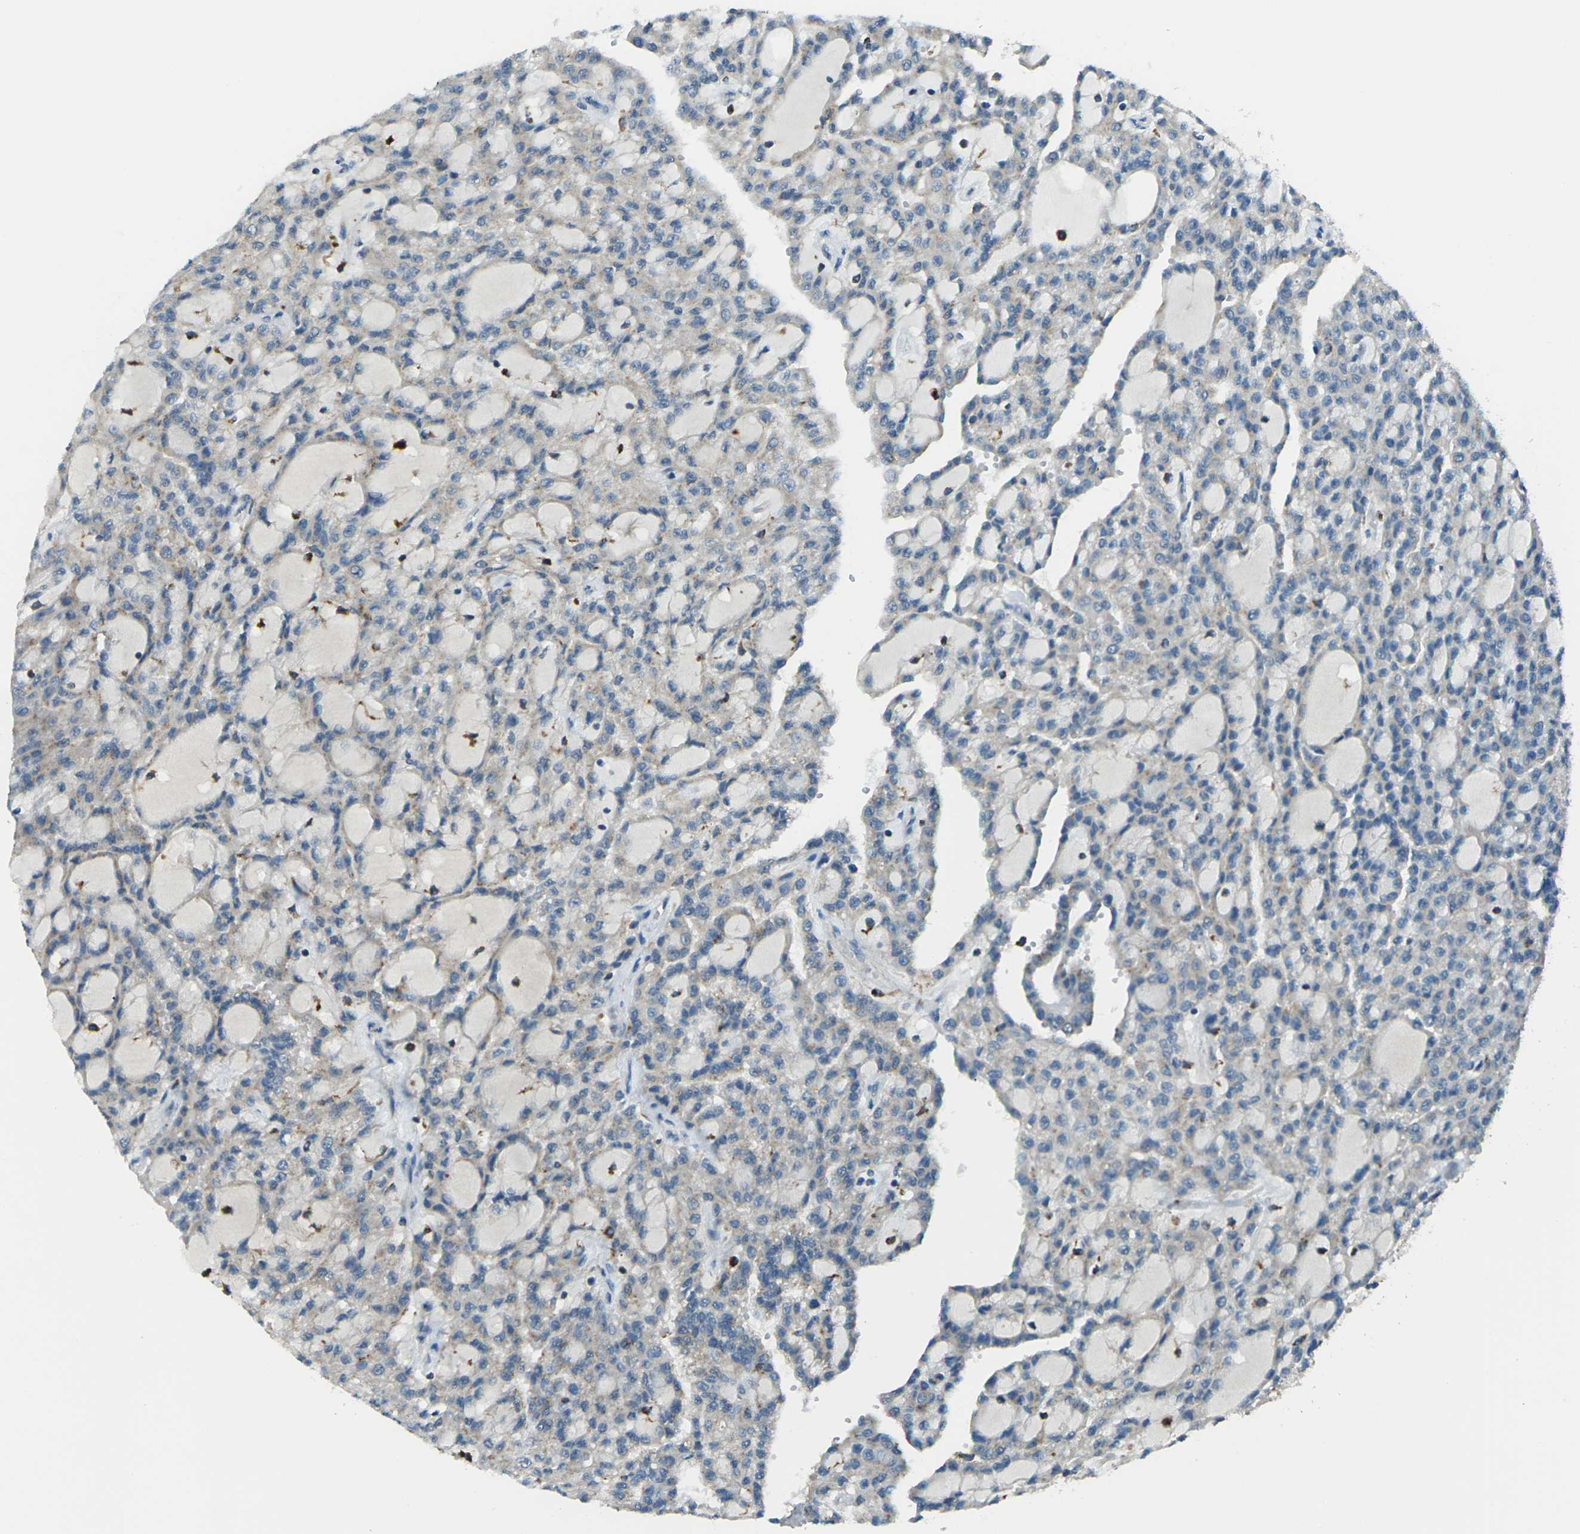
{"staining": {"intensity": "negative", "quantity": "none", "location": "none"}, "tissue": "renal cancer", "cell_type": "Tumor cells", "image_type": "cancer", "snomed": [{"axis": "morphology", "description": "Adenocarcinoma, NOS"}, {"axis": "topography", "description": "Kidney"}], "caption": "There is no significant positivity in tumor cells of renal cancer.", "gene": "SLC31A2", "patient": {"sex": "male", "age": 63}}